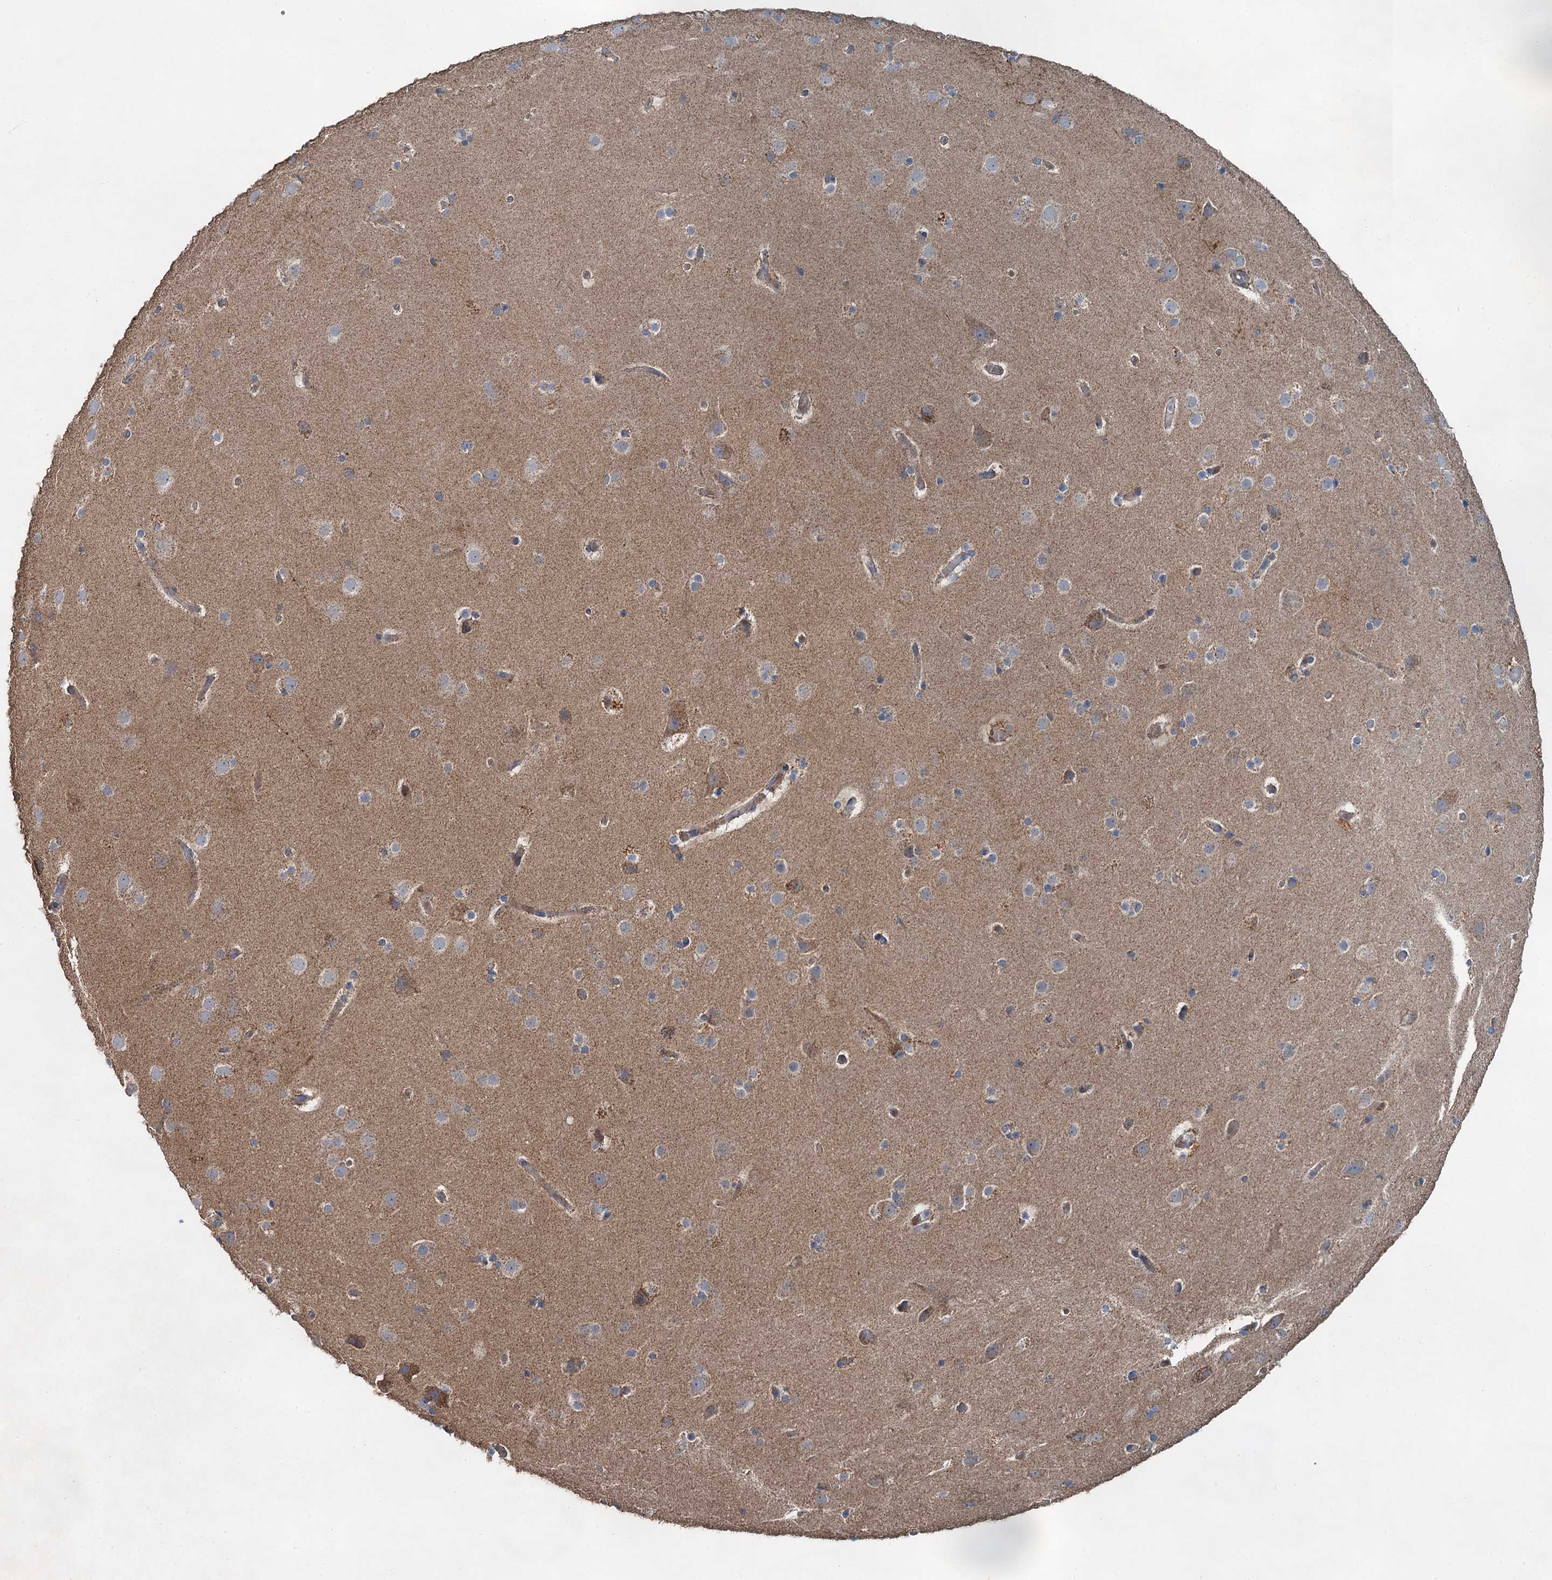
{"staining": {"intensity": "weak", "quantity": "25%-75%", "location": "cytoplasmic/membranous"}, "tissue": "cerebral cortex", "cell_type": "Endothelial cells", "image_type": "normal", "snomed": [{"axis": "morphology", "description": "Normal tissue, NOS"}, {"axis": "topography", "description": "Cerebral cortex"}], "caption": "Benign cerebral cortex was stained to show a protein in brown. There is low levels of weak cytoplasmic/membranous staining in about 25%-75% of endothelial cells. (DAB = brown stain, brightfield microscopy at high magnification).", "gene": "HAUS2", "patient": {"sex": "male", "age": 57}}